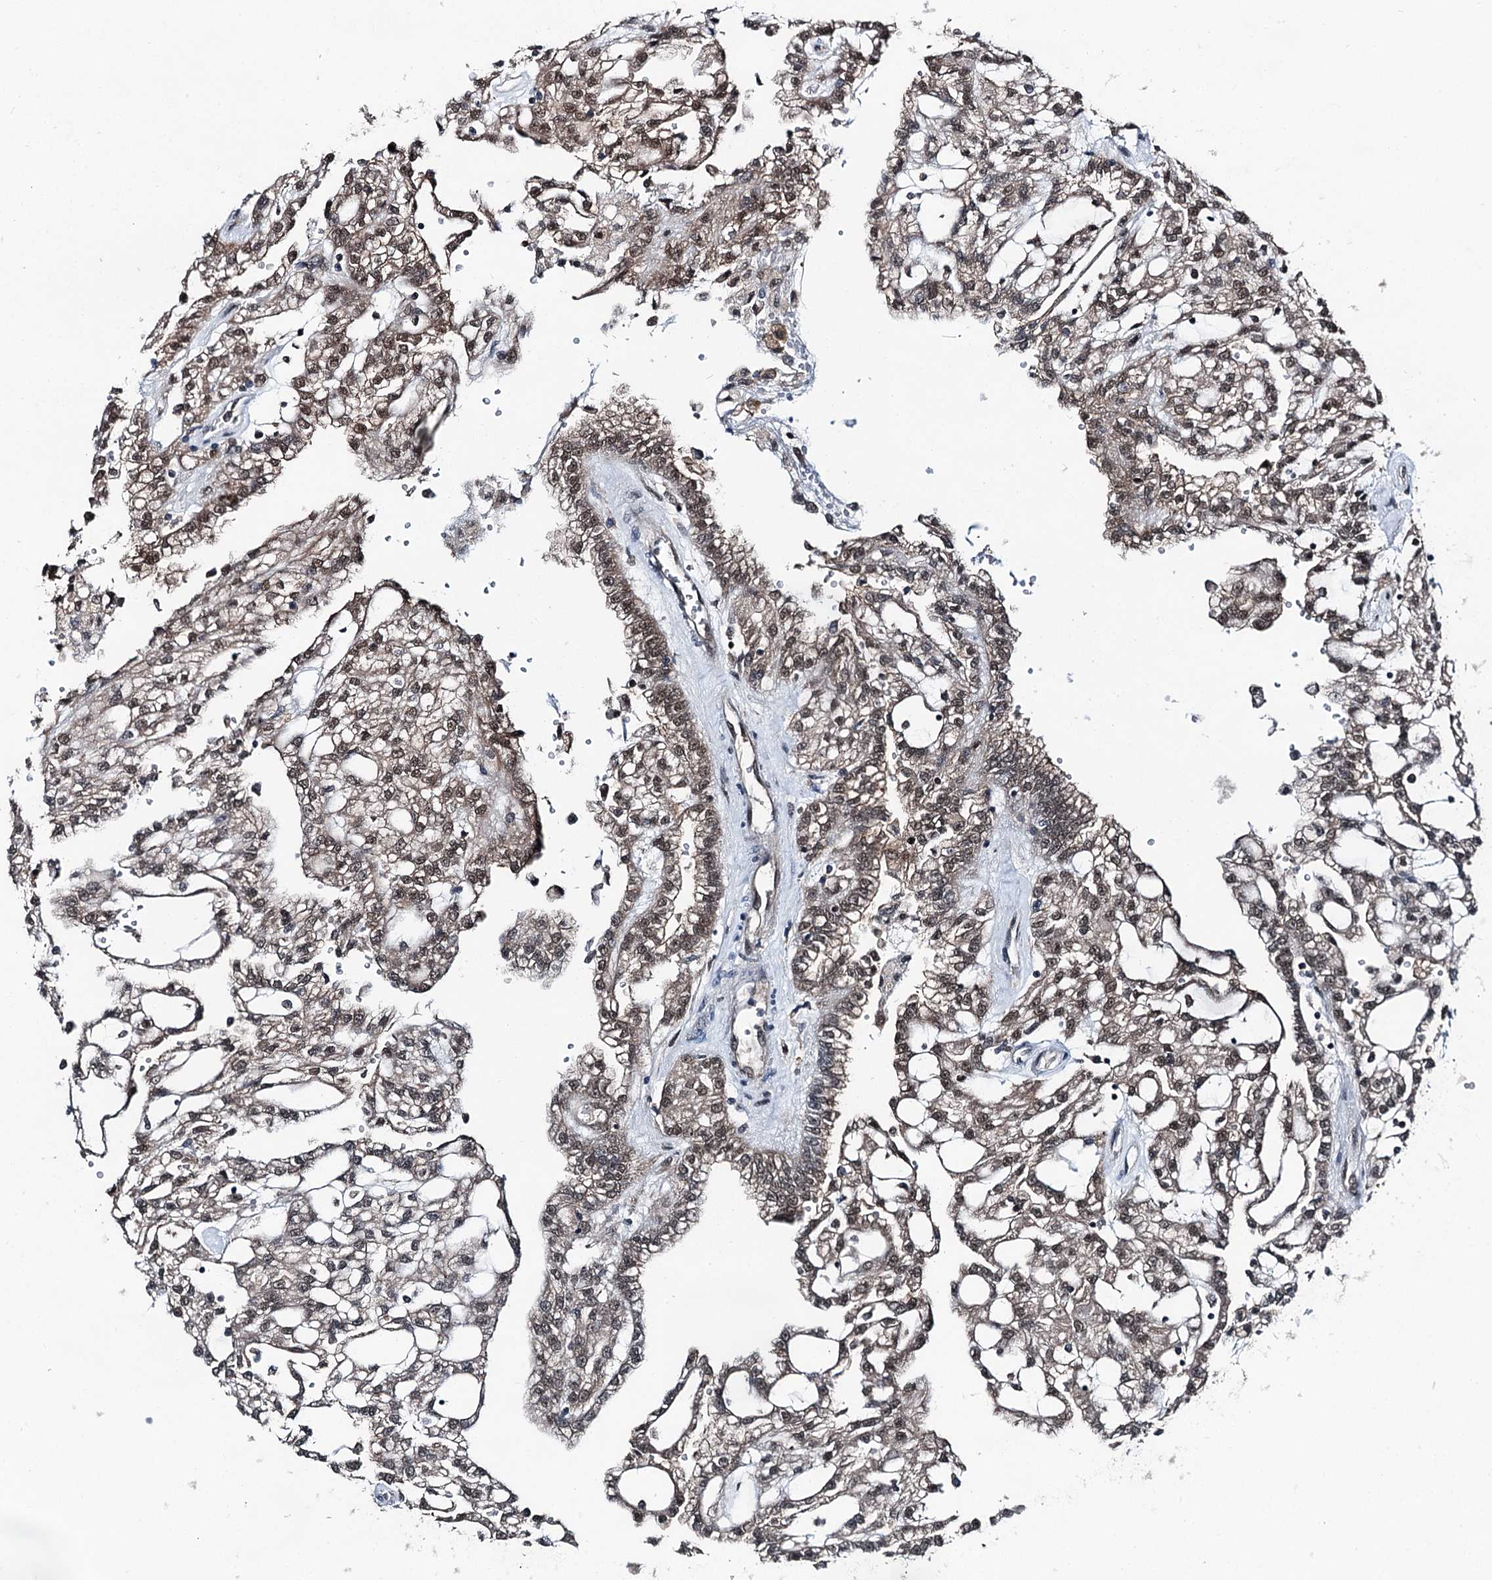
{"staining": {"intensity": "moderate", "quantity": ">75%", "location": "nuclear"}, "tissue": "renal cancer", "cell_type": "Tumor cells", "image_type": "cancer", "snomed": [{"axis": "morphology", "description": "Adenocarcinoma, NOS"}, {"axis": "topography", "description": "Kidney"}], "caption": "Immunohistochemistry (IHC) (DAB (3,3'-diaminobenzidine)) staining of renal cancer (adenocarcinoma) shows moderate nuclear protein staining in about >75% of tumor cells. The protein is shown in brown color, while the nuclei are stained blue.", "gene": "PSMD13", "patient": {"sex": "male", "age": 63}}